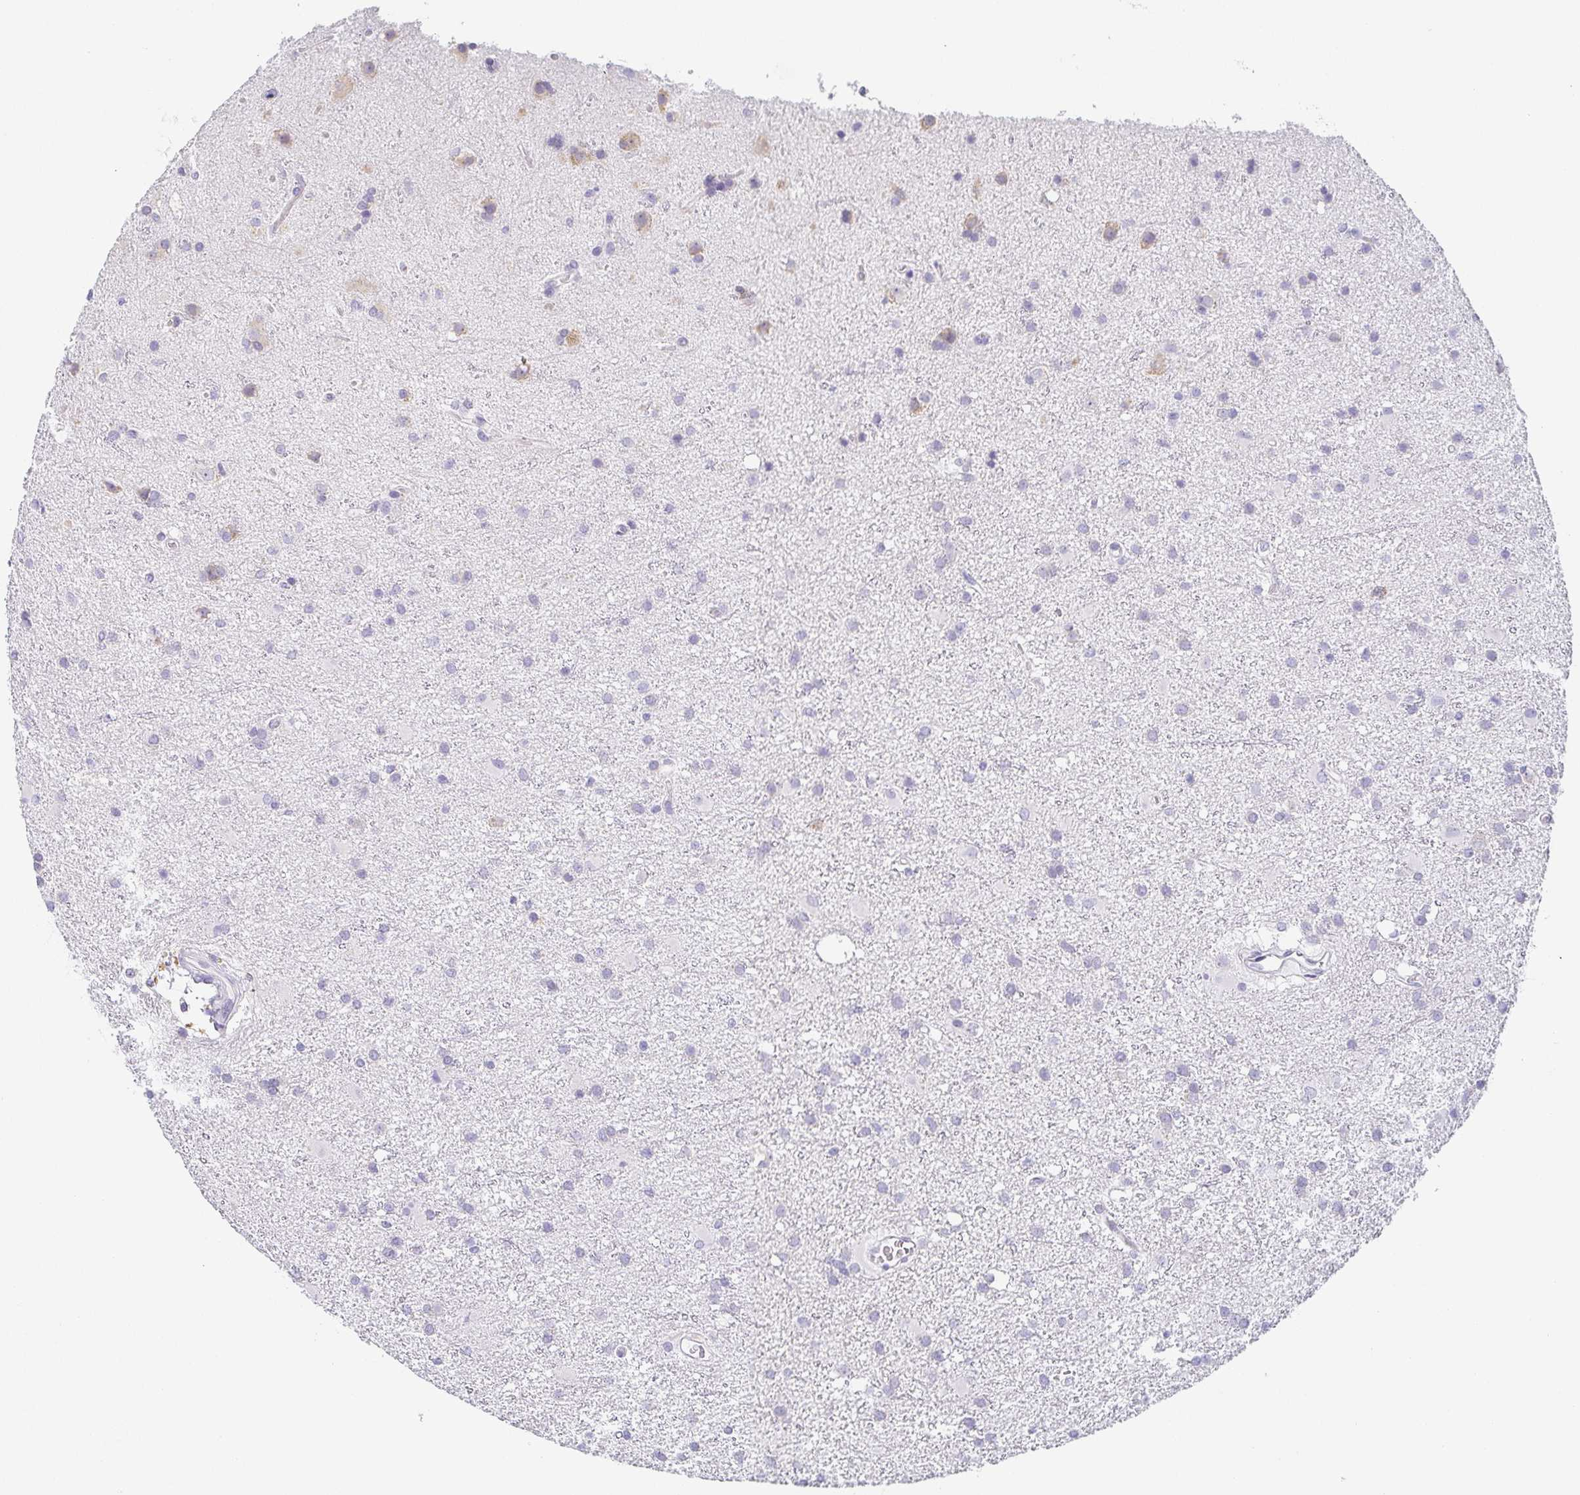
{"staining": {"intensity": "negative", "quantity": "none", "location": "none"}, "tissue": "glioma", "cell_type": "Tumor cells", "image_type": "cancer", "snomed": [{"axis": "morphology", "description": "Glioma, malignant, High grade"}, {"axis": "topography", "description": "Brain"}], "caption": "High magnification brightfield microscopy of glioma stained with DAB (brown) and counterstained with hematoxylin (blue): tumor cells show no significant staining. Brightfield microscopy of immunohistochemistry stained with DAB (brown) and hematoxylin (blue), captured at high magnification.", "gene": "PRR27", "patient": {"sex": "male", "age": 55}}